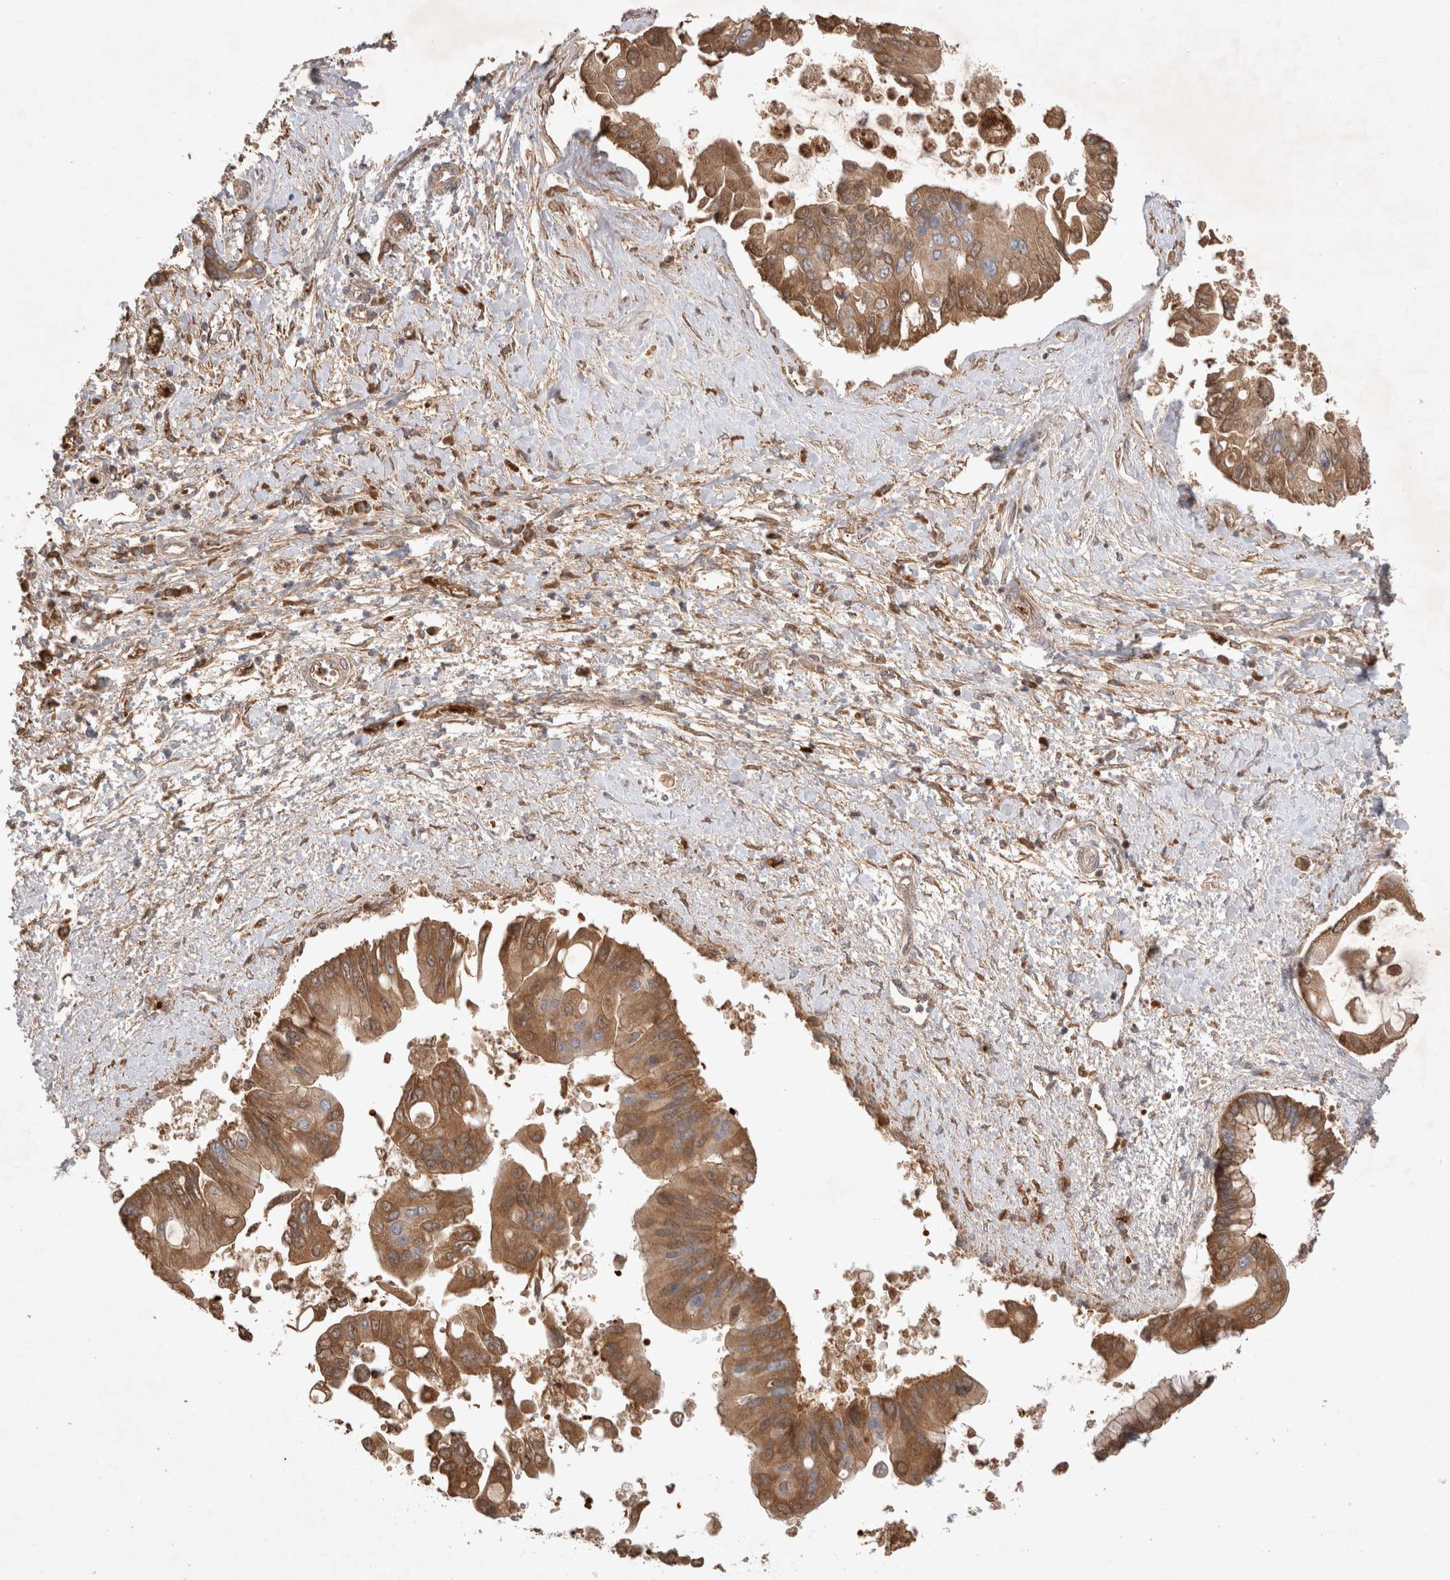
{"staining": {"intensity": "moderate", "quantity": ">75%", "location": "cytoplasmic/membranous"}, "tissue": "liver cancer", "cell_type": "Tumor cells", "image_type": "cancer", "snomed": [{"axis": "morphology", "description": "Cholangiocarcinoma"}, {"axis": "topography", "description": "Liver"}], "caption": "DAB (3,3'-diaminobenzidine) immunohistochemical staining of cholangiocarcinoma (liver) demonstrates moderate cytoplasmic/membranous protein positivity in about >75% of tumor cells.", "gene": "FAM221A", "patient": {"sex": "male", "age": 50}}